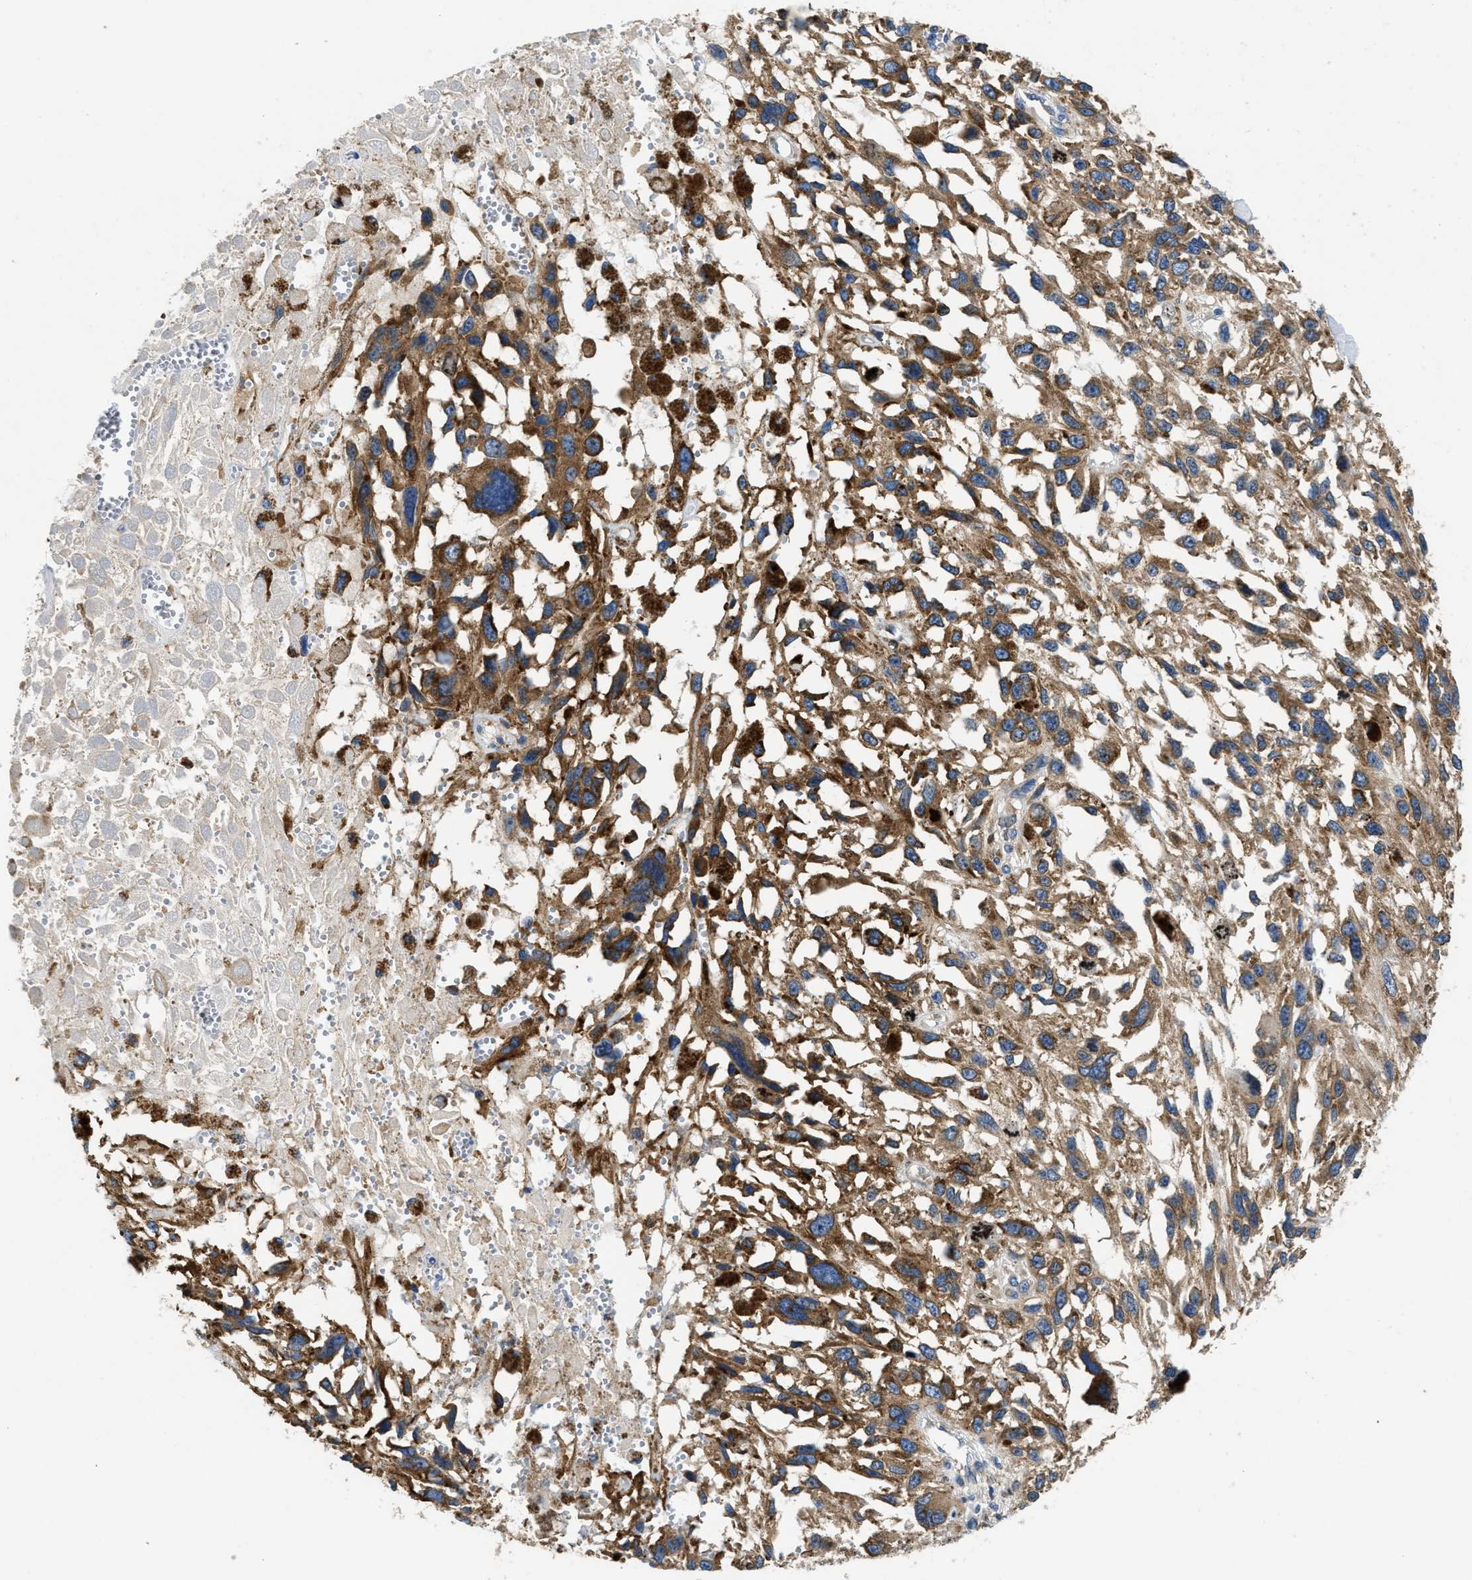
{"staining": {"intensity": "moderate", "quantity": ">75%", "location": "cytoplasmic/membranous"}, "tissue": "melanoma", "cell_type": "Tumor cells", "image_type": "cancer", "snomed": [{"axis": "morphology", "description": "Malignant melanoma, Metastatic site"}, {"axis": "topography", "description": "Lymph node"}], "caption": "Immunohistochemical staining of human melanoma shows medium levels of moderate cytoplasmic/membranous protein staining in approximately >75% of tumor cells. The protein of interest is stained brown, and the nuclei are stained in blue (DAB IHC with brightfield microscopy, high magnification).", "gene": "ABCF1", "patient": {"sex": "male", "age": 59}}